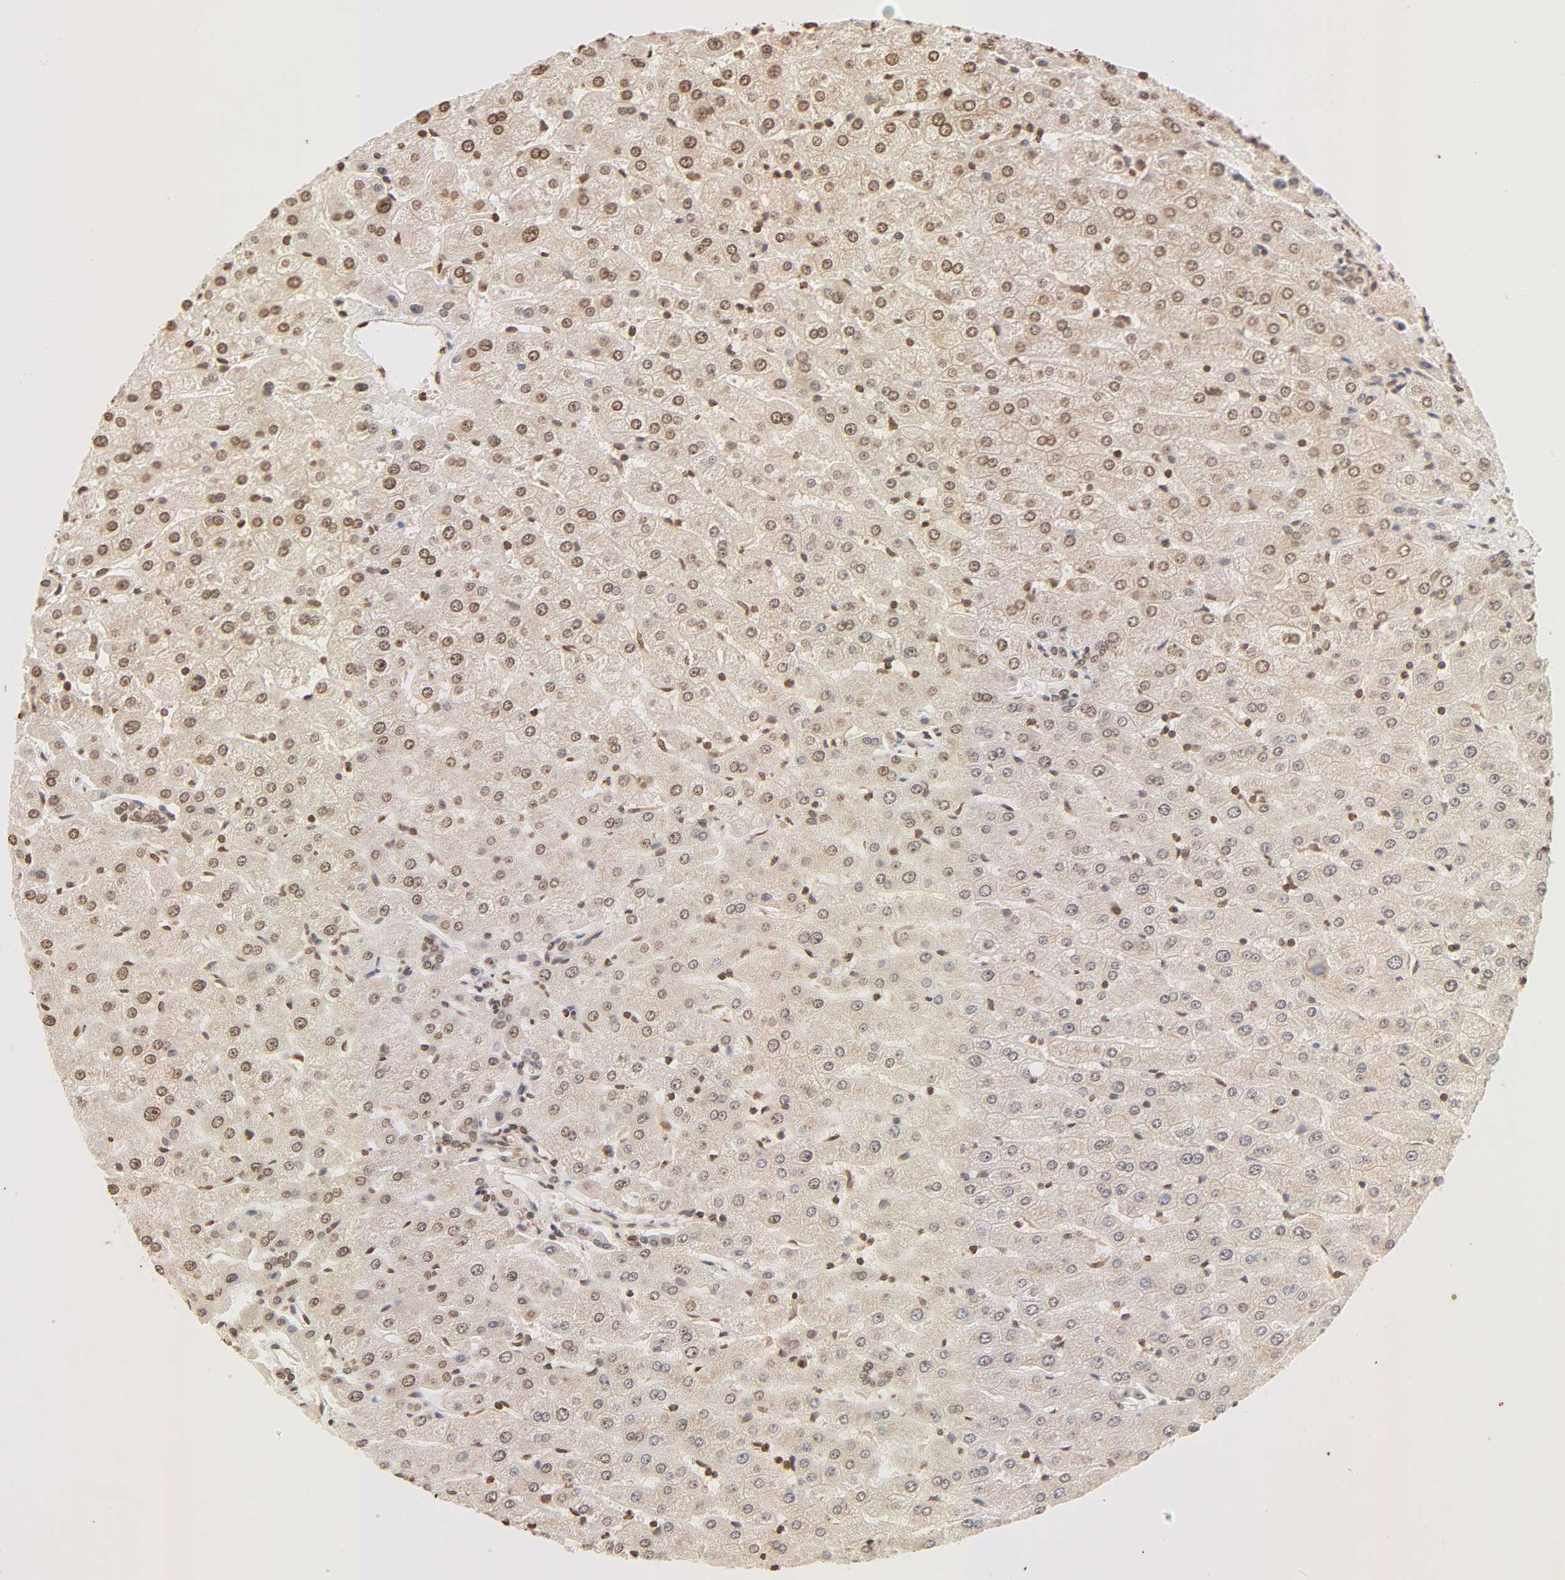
{"staining": {"intensity": "moderate", "quantity": ">75%", "location": "cytoplasmic/membranous,nuclear"}, "tissue": "liver", "cell_type": "Cholangiocytes", "image_type": "normal", "snomed": [{"axis": "morphology", "description": "Normal tissue, NOS"}, {"axis": "morphology", "description": "Fibrosis, NOS"}, {"axis": "topography", "description": "Liver"}], "caption": "An image of liver stained for a protein exhibits moderate cytoplasmic/membranous,nuclear brown staining in cholangiocytes. The staining is performed using DAB (3,3'-diaminobenzidine) brown chromogen to label protein expression. The nuclei are counter-stained blue using hematoxylin.", "gene": "TBL1X", "patient": {"sex": "female", "age": 29}}